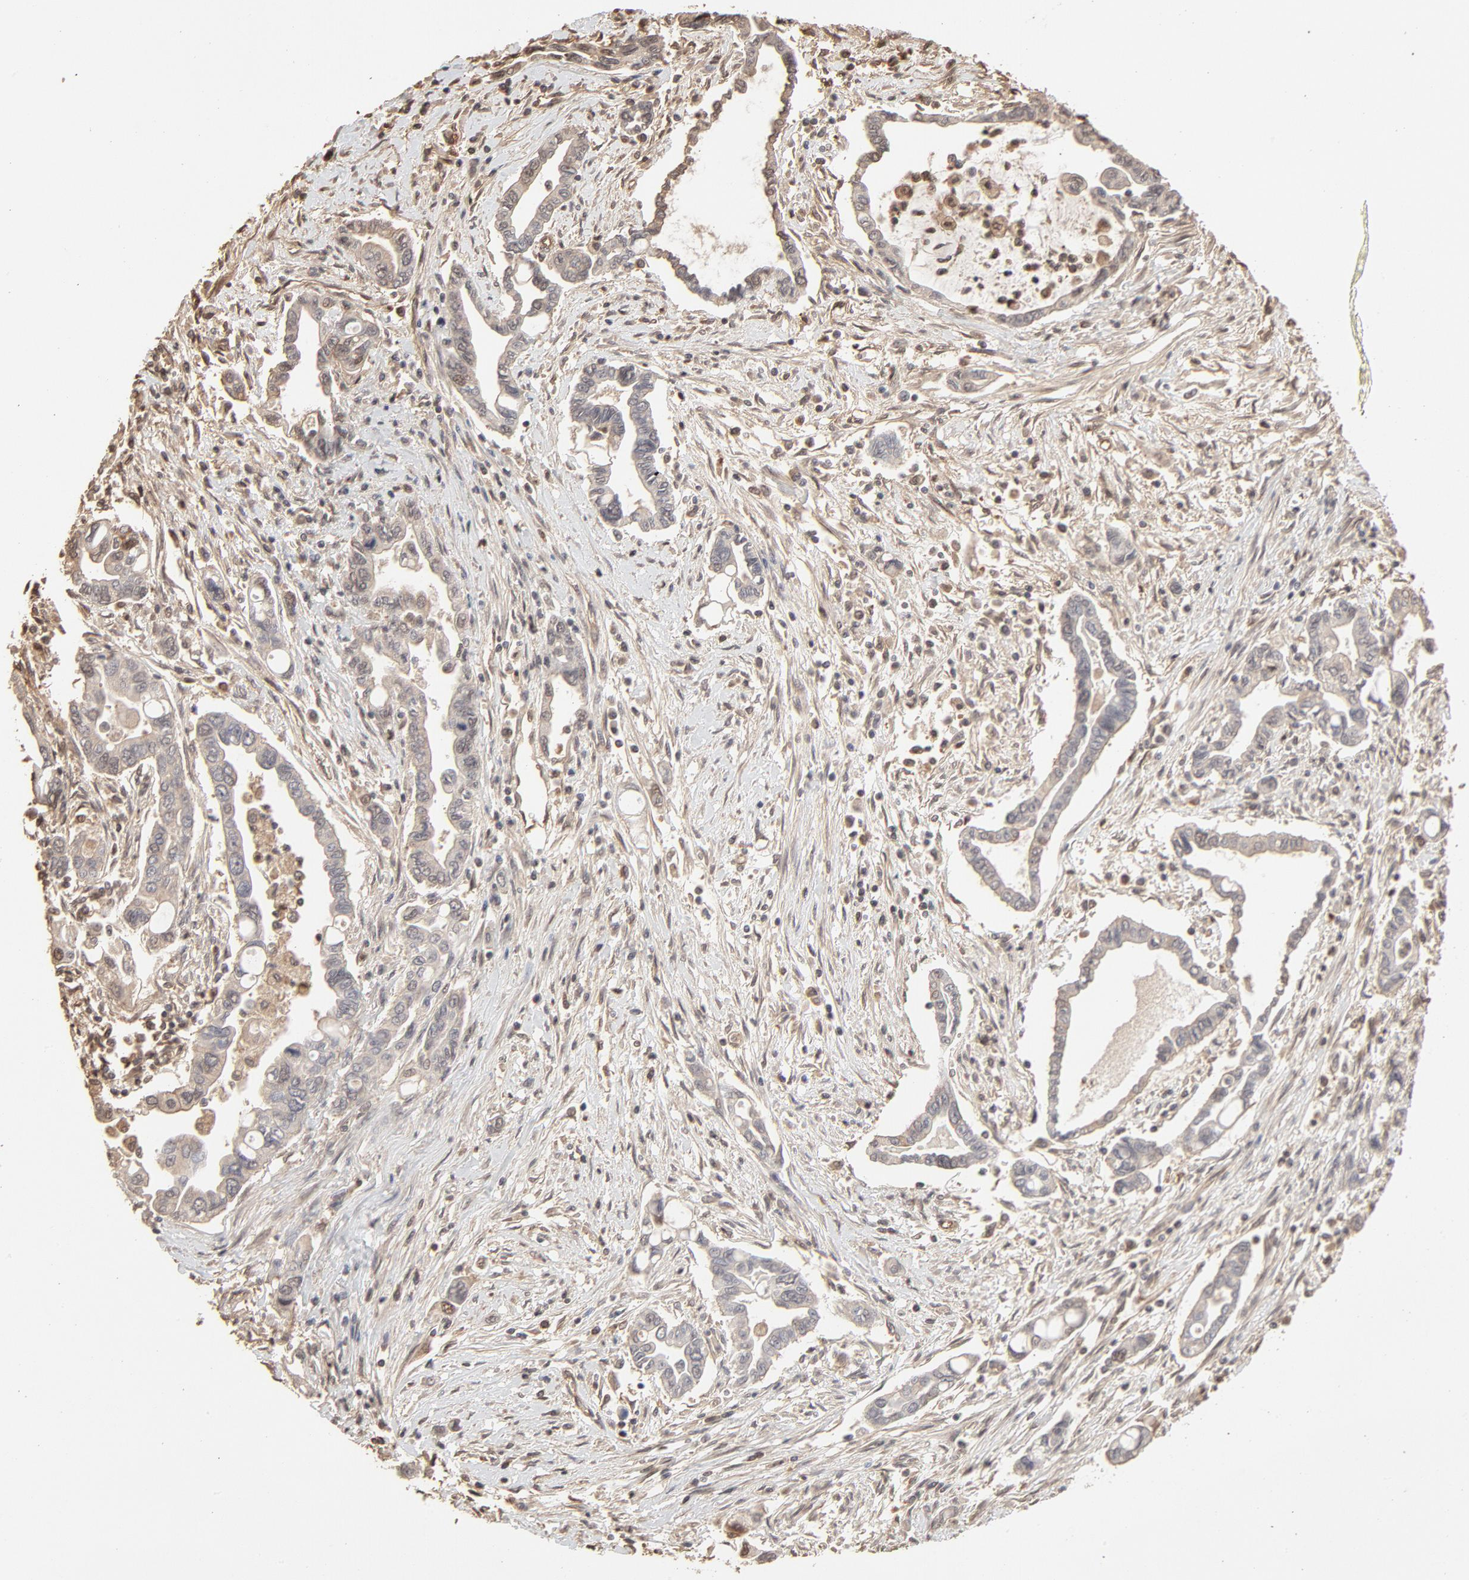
{"staining": {"intensity": "weak", "quantity": ">75%", "location": "cytoplasmic/membranous"}, "tissue": "pancreatic cancer", "cell_type": "Tumor cells", "image_type": "cancer", "snomed": [{"axis": "morphology", "description": "Adenocarcinoma, NOS"}, {"axis": "topography", "description": "Pancreas"}], "caption": "Pancreatic cancer (adenocarcinoma) stained with immunohistochemistry (IHC) exhibits weak cytoplasmic/membranous positivity in approximately >75% of tumor cells.", "gene": "PPP2CA", "patient": {"sex": "female", "age": 57}}